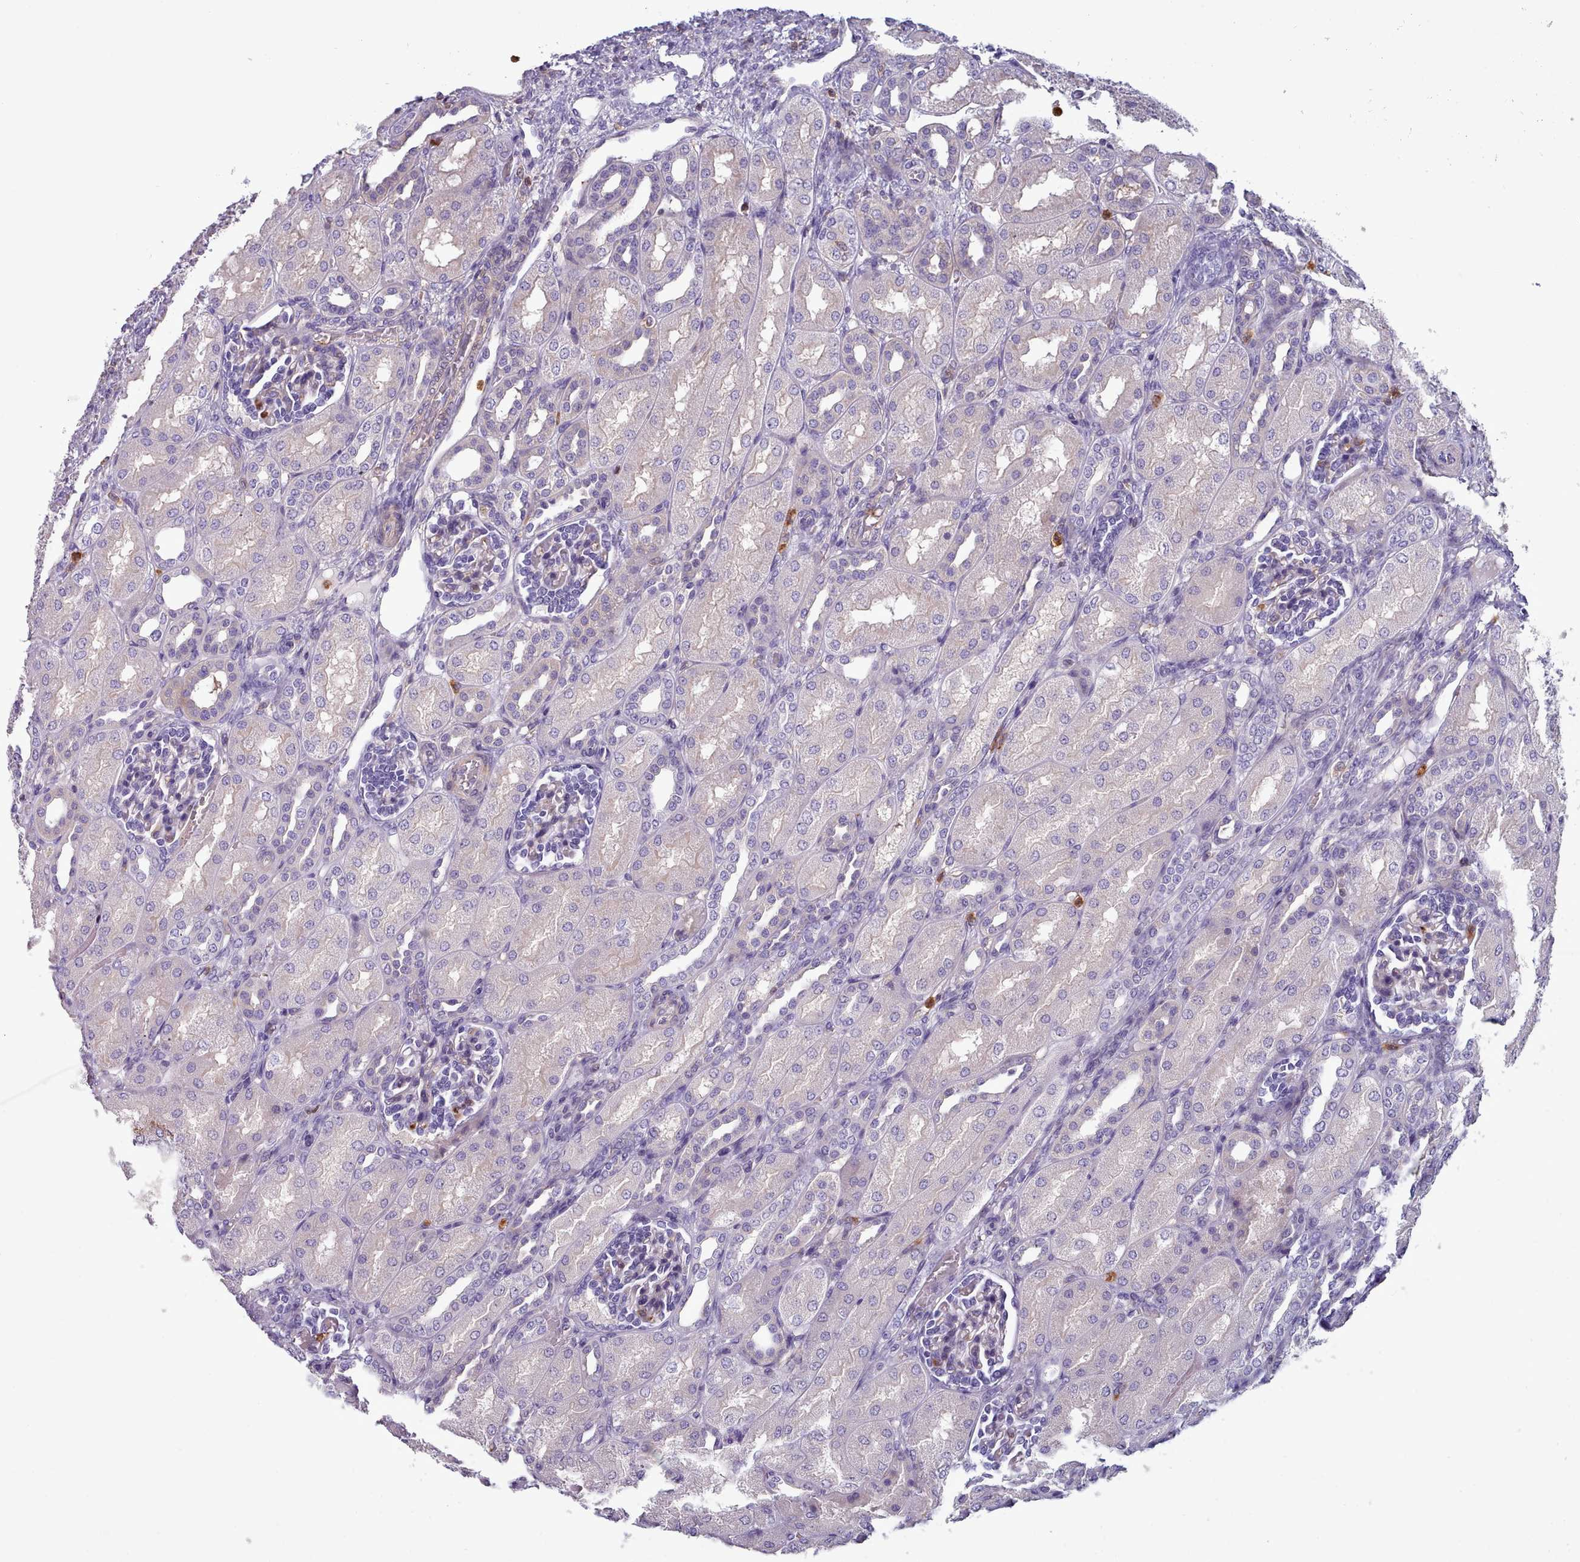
{"staining": {"intensity": "moderate", "quantity": "<25%", "location": "cytoplasmic/membranous"}, "tissue": "kidney", "cell_type": "Cells in glomeruli", "image_type": "normal", "snomed": [{"axis": "morphology", "description": "Normal tissue, NOS"}, {"axis": "morphology", "description": "Neoplasm, malignant, NOS"}, {"axis": "topography", "description": "Kidney"}], "caption": "There is low levels of moderate cytoplasmic/membranous positivity in cells in glomeruli of normal kidney, as demonstrated by immunohistochemical staining (brown color).", "gene": "RAC1", "patient": {"sex": "female", "age": 1}}